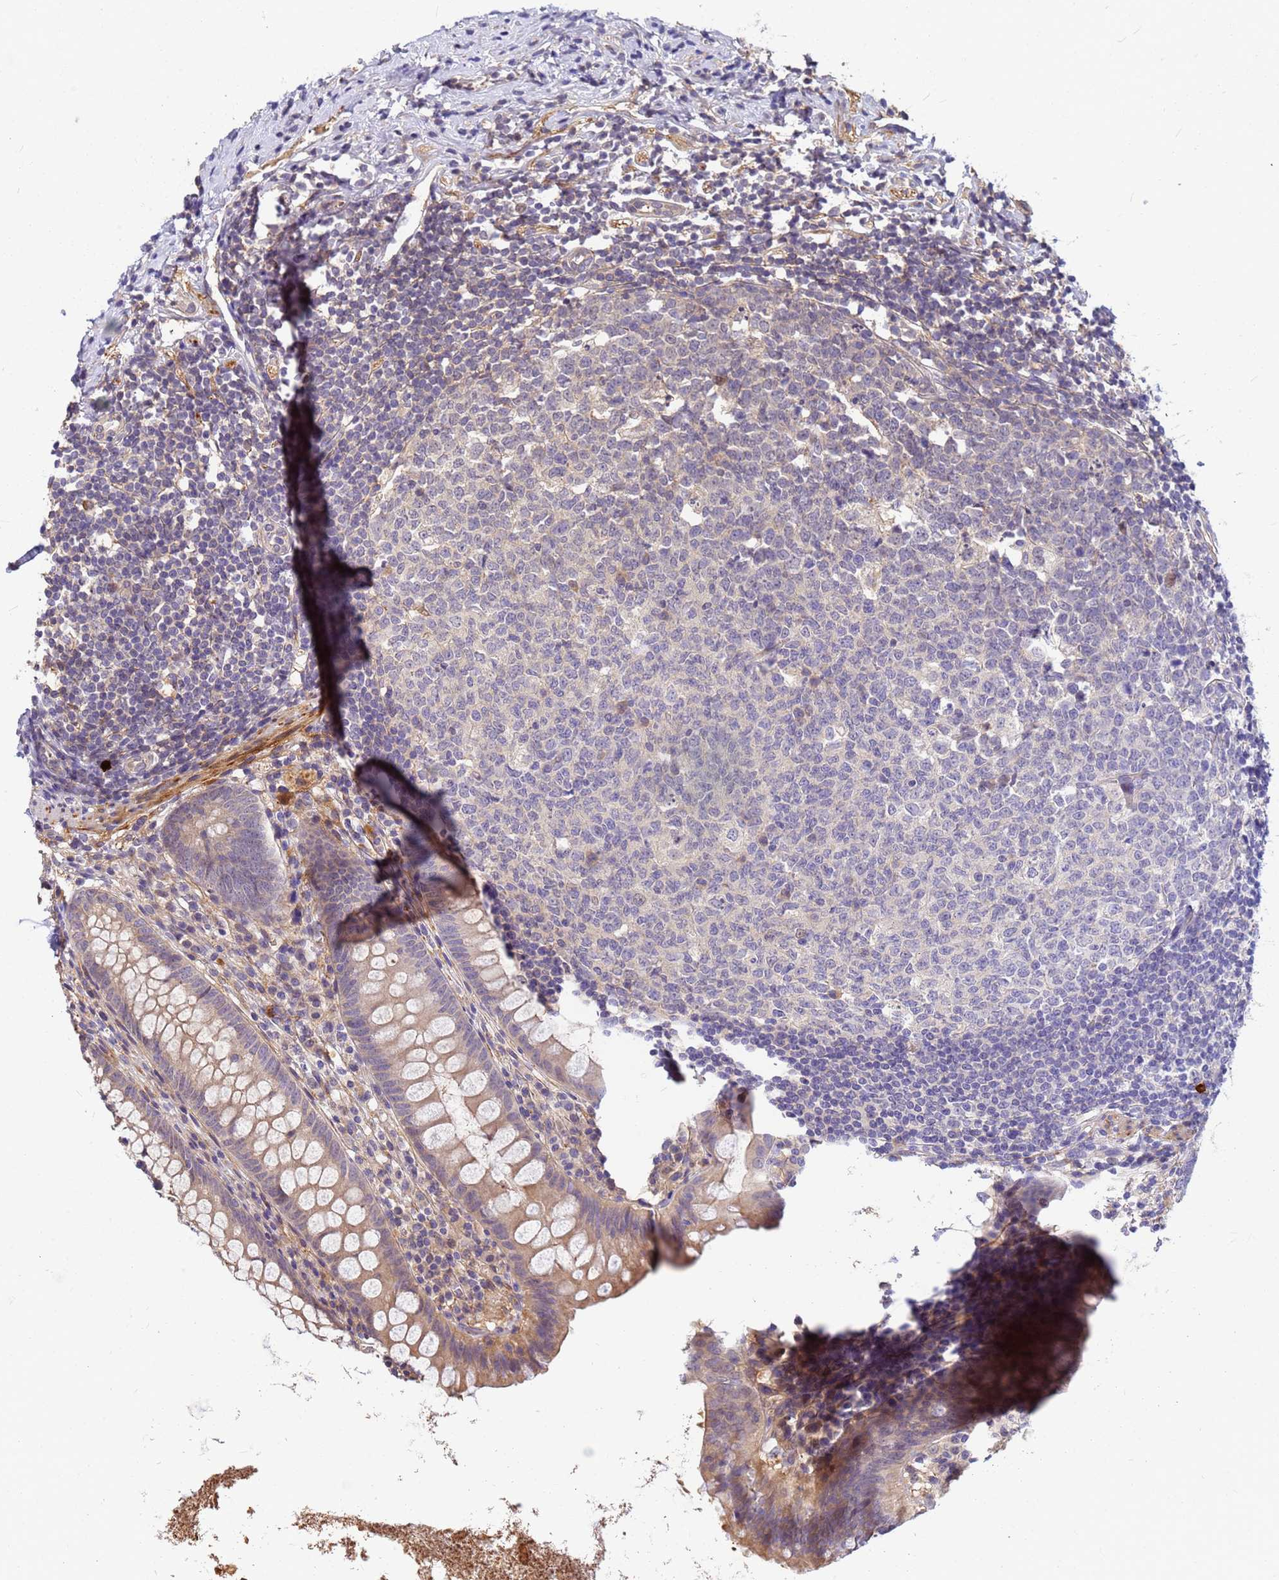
{"staining": {"intensity": "weak", "quantity": "25%-75%", "location": "cytoplasmic/membranous"}, "tissue": "appendix", "cell_type": "Glandular cells", "image_type": "normal", "snomed": [{"axis": "morphology", "description": "Normal tissue, NOS"}, {"axis": "topography", "description": "Appendix"}], "caption": "Protein analysis of benign appendix reveals weak cytoplasmic/membranous expression in about 25%-75% of glandular cells. The protein of interest is stained brown, and the nuclei are stained in blue (DAB (3,3'-diaminobenzidine) IHC with brightfield microscopy, high magnification).", "gene": "DUS4L", "patient": {"sex": "female", "age": 51}}